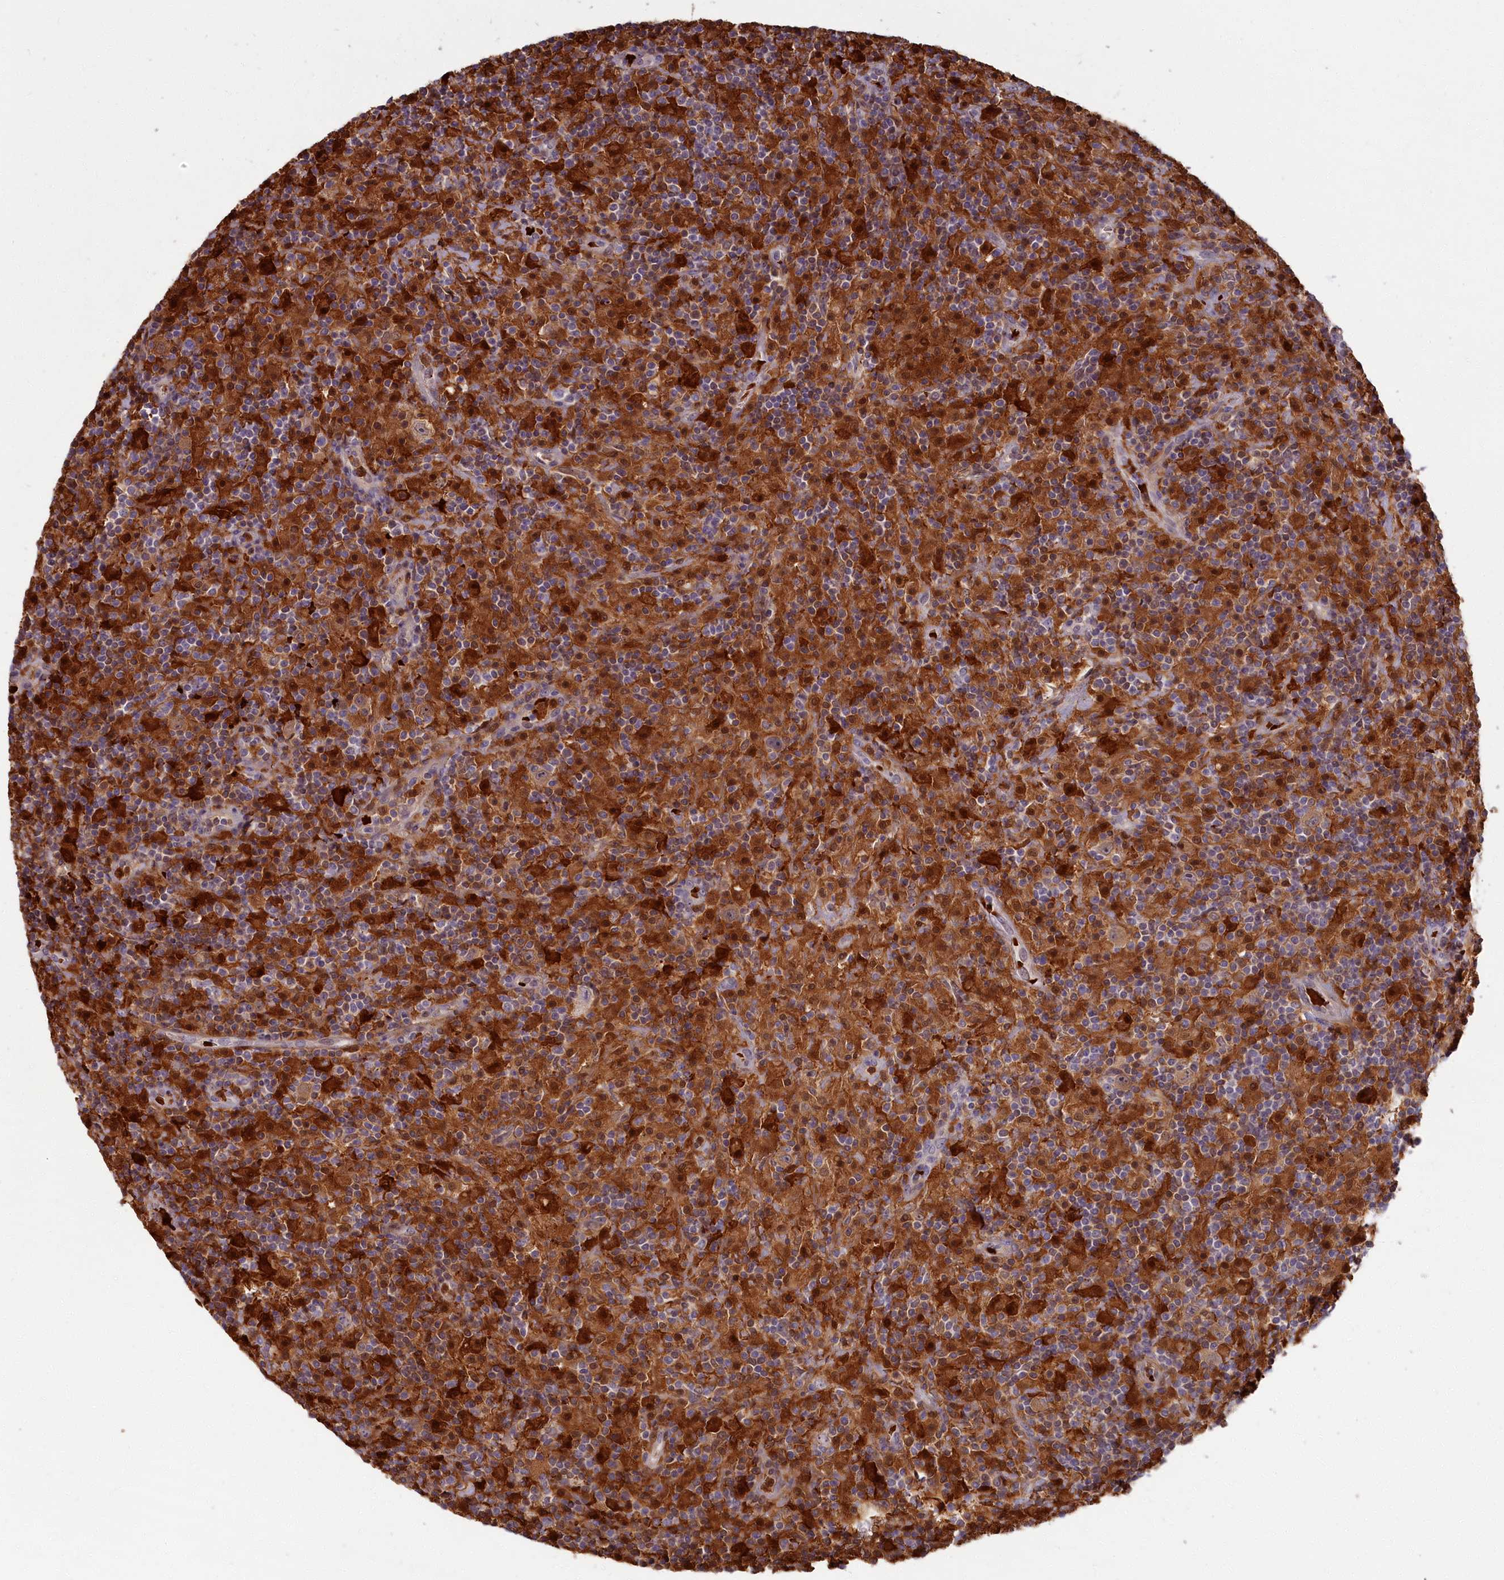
{"staining": {"intensity": "negative", "quantity": "none", "location": "none"}, "tissue": "lymphoma", "cell_type": "Tumor cells", "image_type": "cancer", "snomed": [{"axis": "morphology", "description": "Hodgkin's disease, NOS"}, {"axis": "topography", "description": "Lymph node"}], "caption": "Immunohistochemistry image of neoplastic tissue: lymphoma stained with DAB reveals no significant protein positivity in tumor cells.", "gene": "BLVRB", "patient": {"sex": "male", "age": 70}}